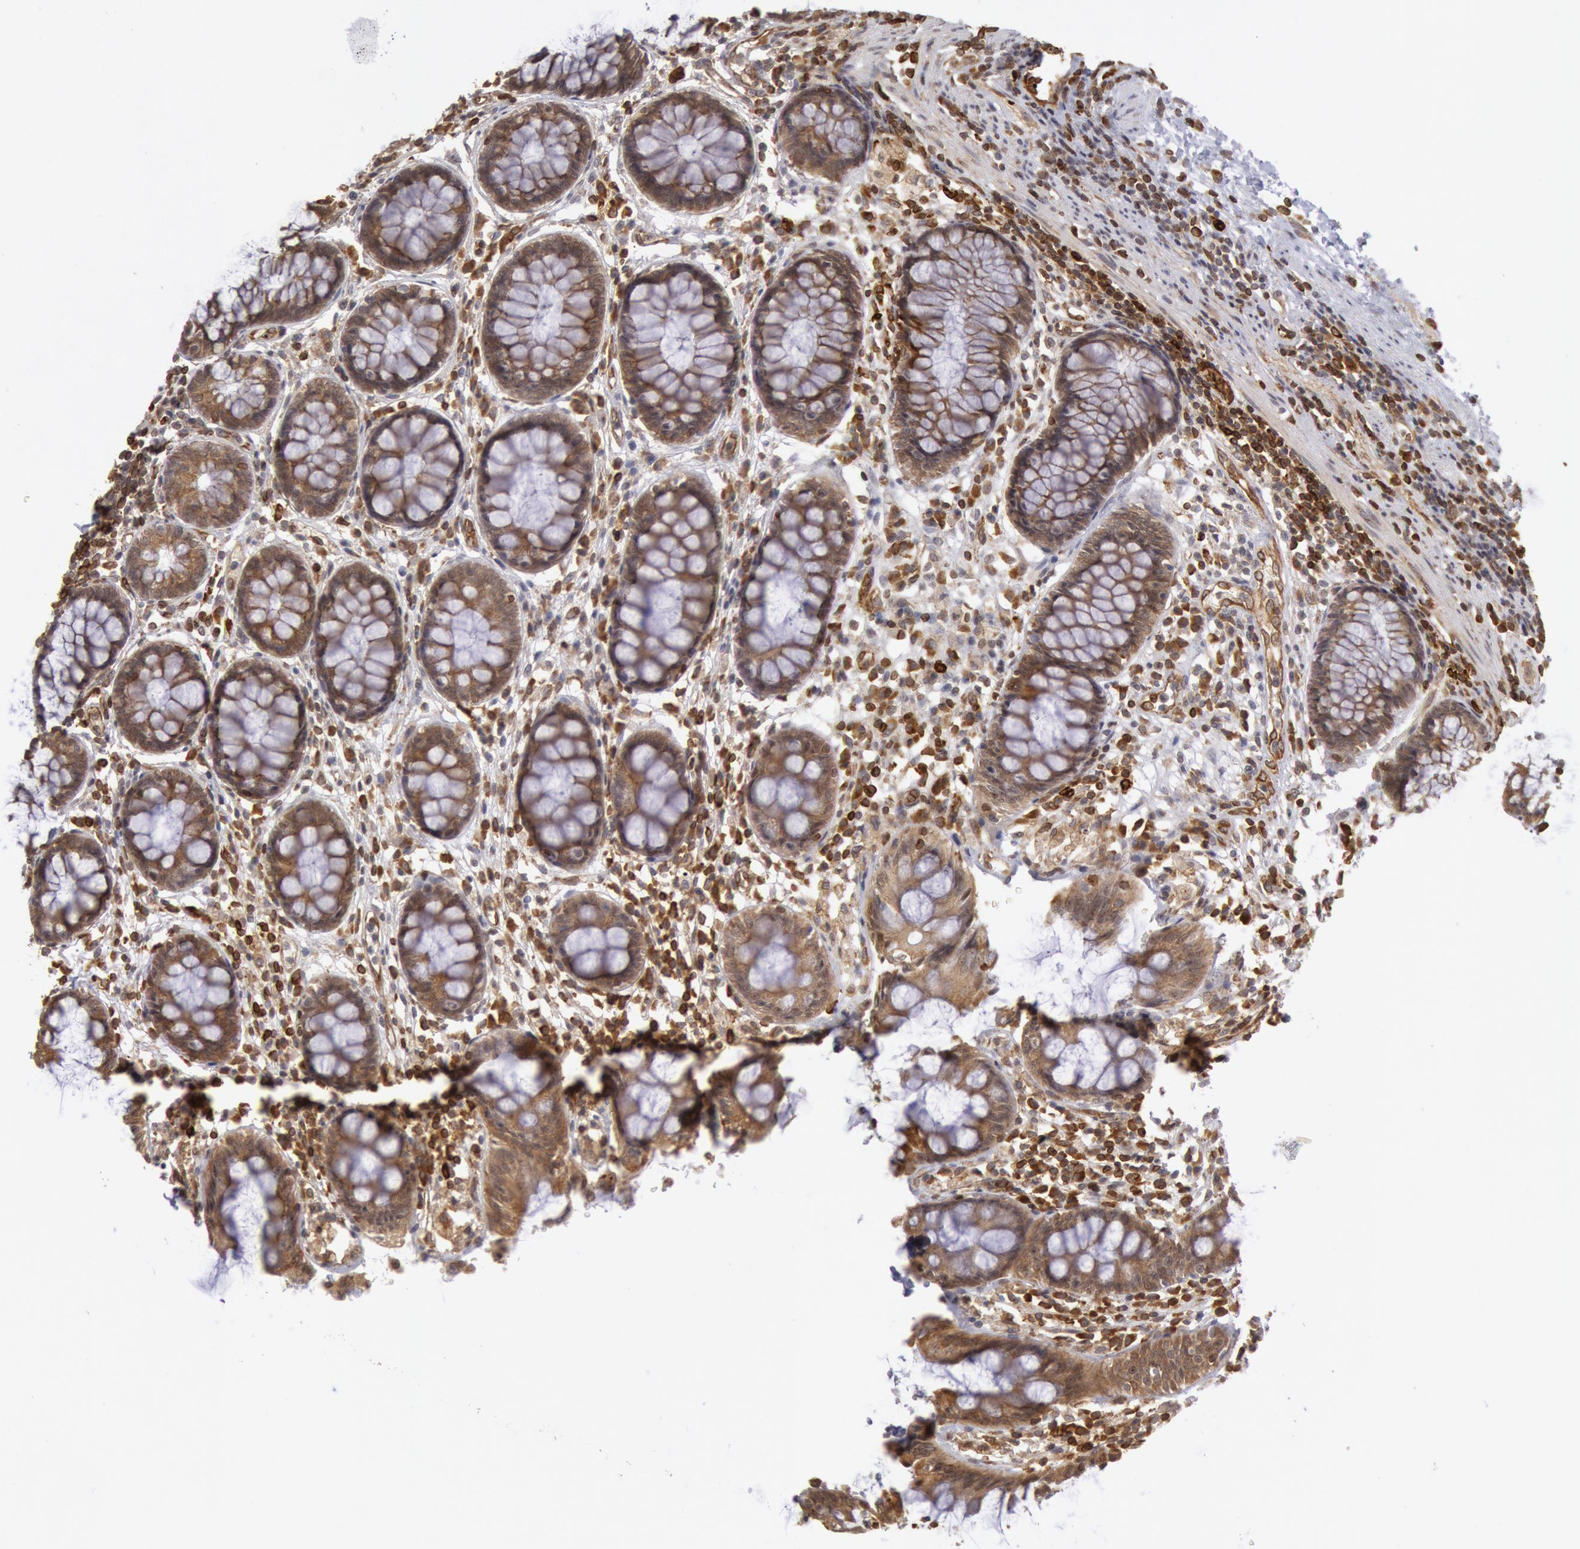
{"staining": {"intensity": "moderate", "quantity": ">75%", "location": "cytoplasmic/membranous"}, "tissue": "rectum", "cell_type": "Glandular cells", "image_type": "normal", "snomed": [{"axis": "morphology", "description": "Normal tissue, NOS"}, {"axis": "topography", "description": "Rectum"}], "caption": "Benign rectum exhibits moderate cytoplasmic/membranous staining in about >75% of glandular cells, visualized by immunohistochemistry.", "gene": "ENSG00000250264", "patient": {"sex": "female", "age": 66}}